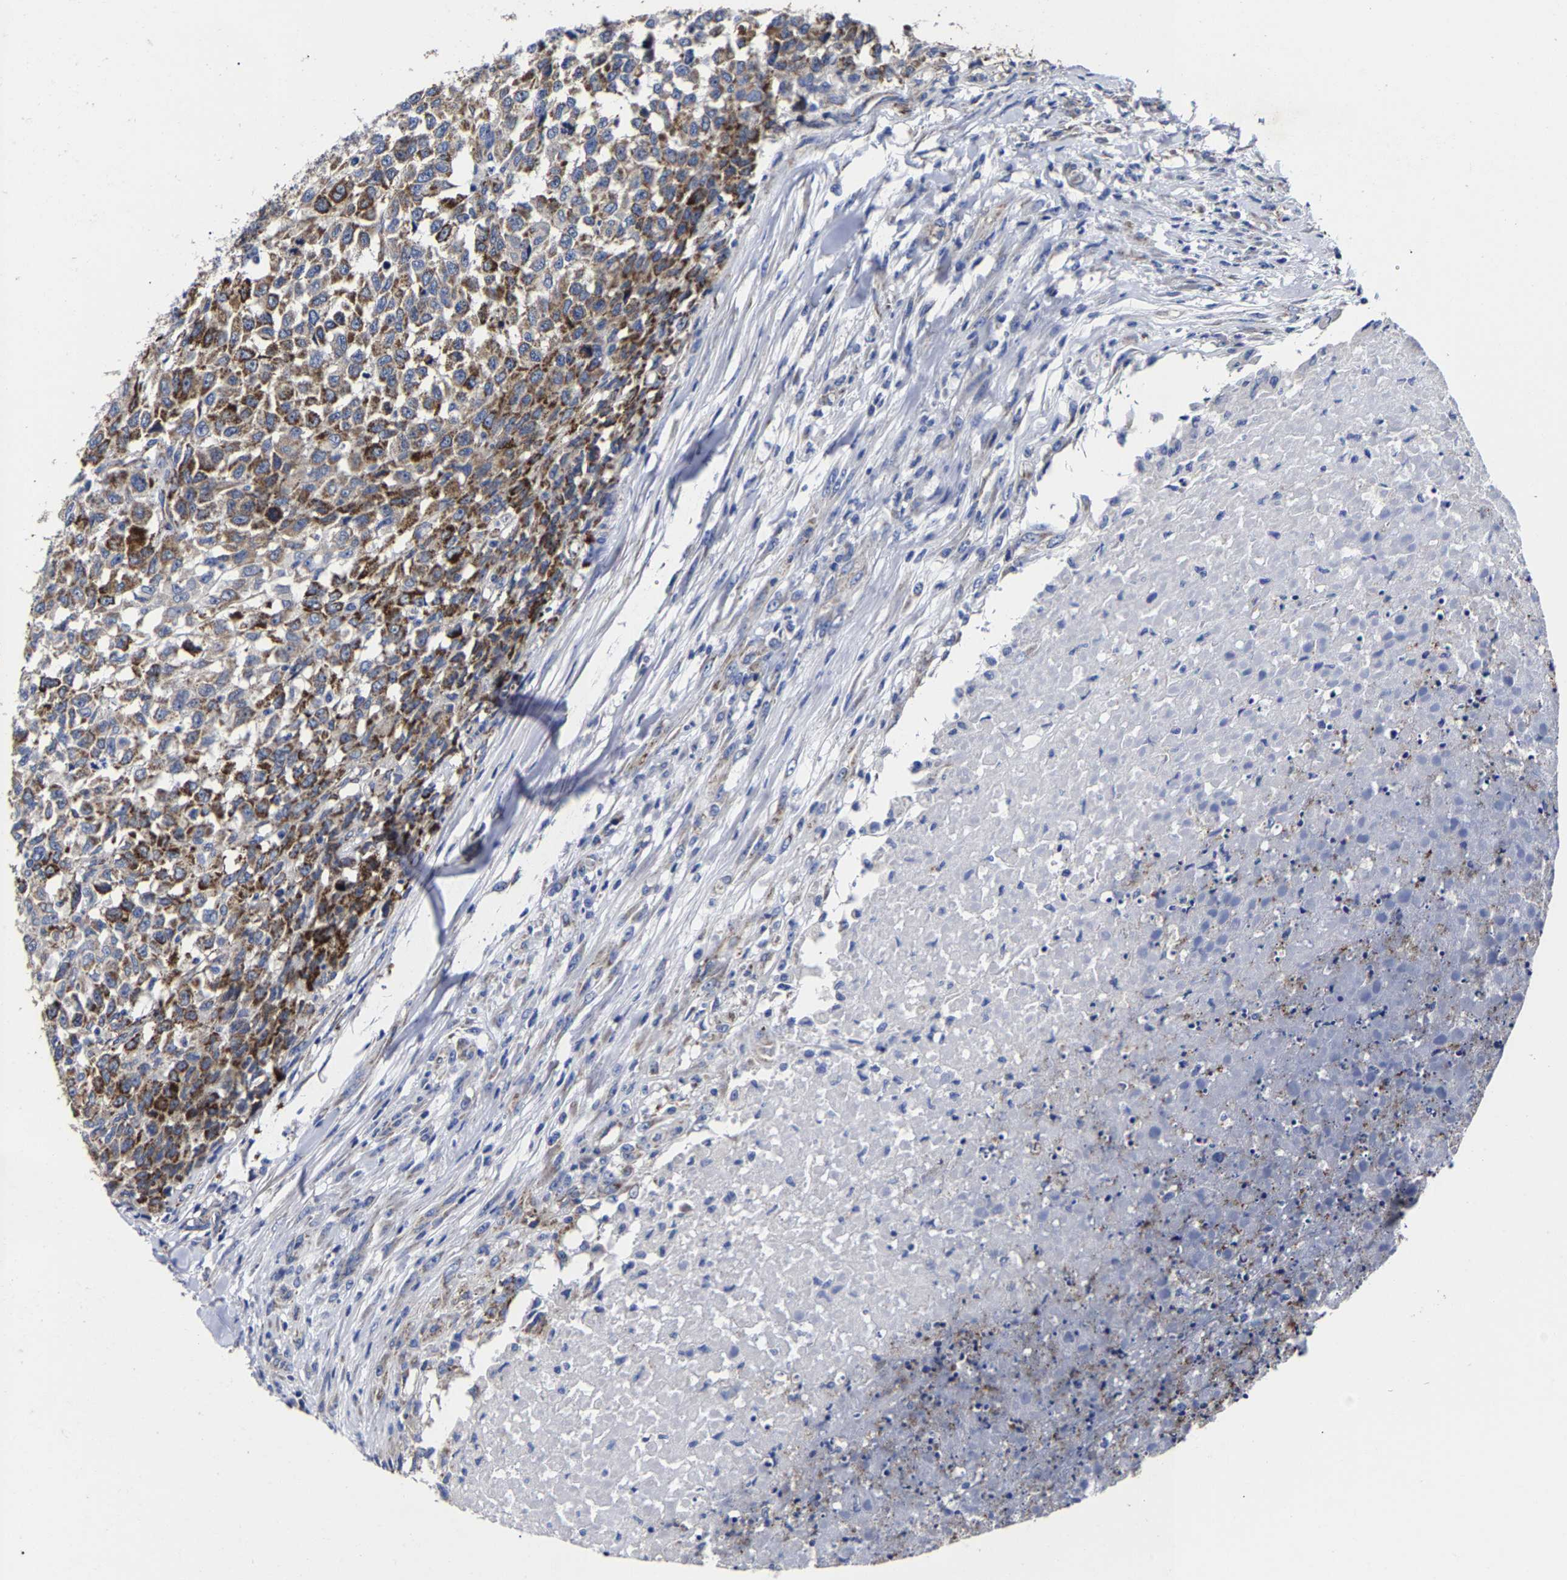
{"staining": {"intensity": "moderate", "quantity": ">75%", "location": "cytoplasmic/membranous"}, "tissue": "testis cancer", "cell_type": "Tumor cells", "image_type": "cancer", "snomed": [{"axis": "morphology", "description": "Seminoma, NOS"}, {"axis": "topography", "description": "Testis"}], "caption": "Testis seminoma was stained to show a protein in brown. There is medium levels of moderate cytoplasmic/membranous staining in about >75% of tumor cells. (DAB (3,3'-diaminobenzidine) IHC, brown staining for protein, blue staining for nuclei).", "gene": "AASS", "patient": {"sex": "male", "age": 59}}